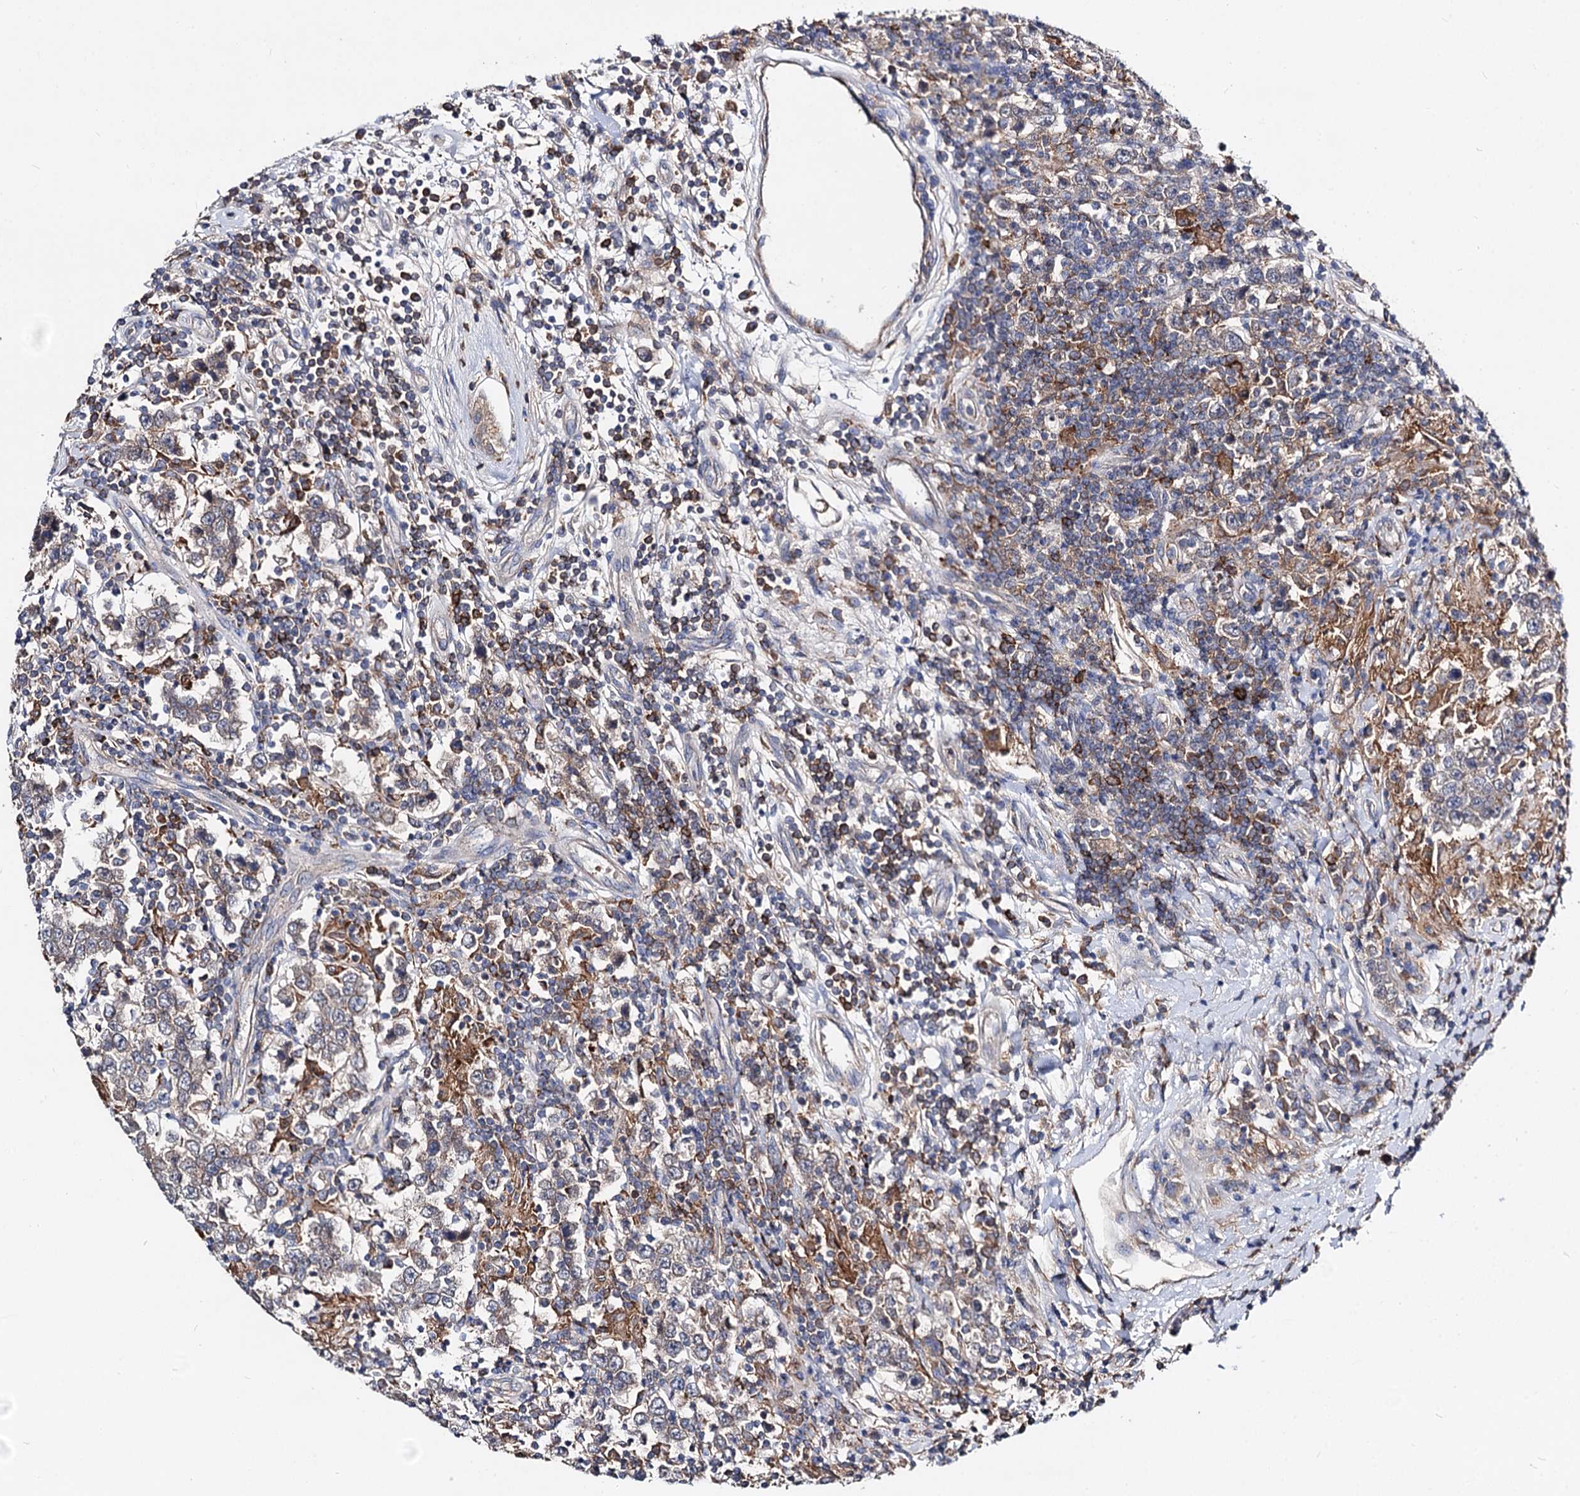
{"staining": {"intensity": "weak", "quantity": "25%-75%", "location": "cytoplasmic/membranous"}, "tissue": "testis cancer", "cell_type": "Tumor cells", "image_type": "cancer", "snomed": [{"axis": "morphology", "description": "Normal tissue, NOS"}, {"axis": "morphology", "description": "Urothelial carcinoma, High grade"}, {"axis": "morphology", "description": "Seminoma, NOS"}, {"axis": "morphology", "description": "Carcinoma, Embryonal, NOS"}, {"axis": "topography", "description": "Urinary bladder"}, {"axis": "topography", "description": "Testis"}], "caption": "Immunohistochemical staining of testis embryonal carcinoma reveals low levels of weak cytoplasmic/membranous expression in about 25%-75% of tumor cells.", "gene": "HVCN1", "patient": {"sex": "male", "age": 41}}